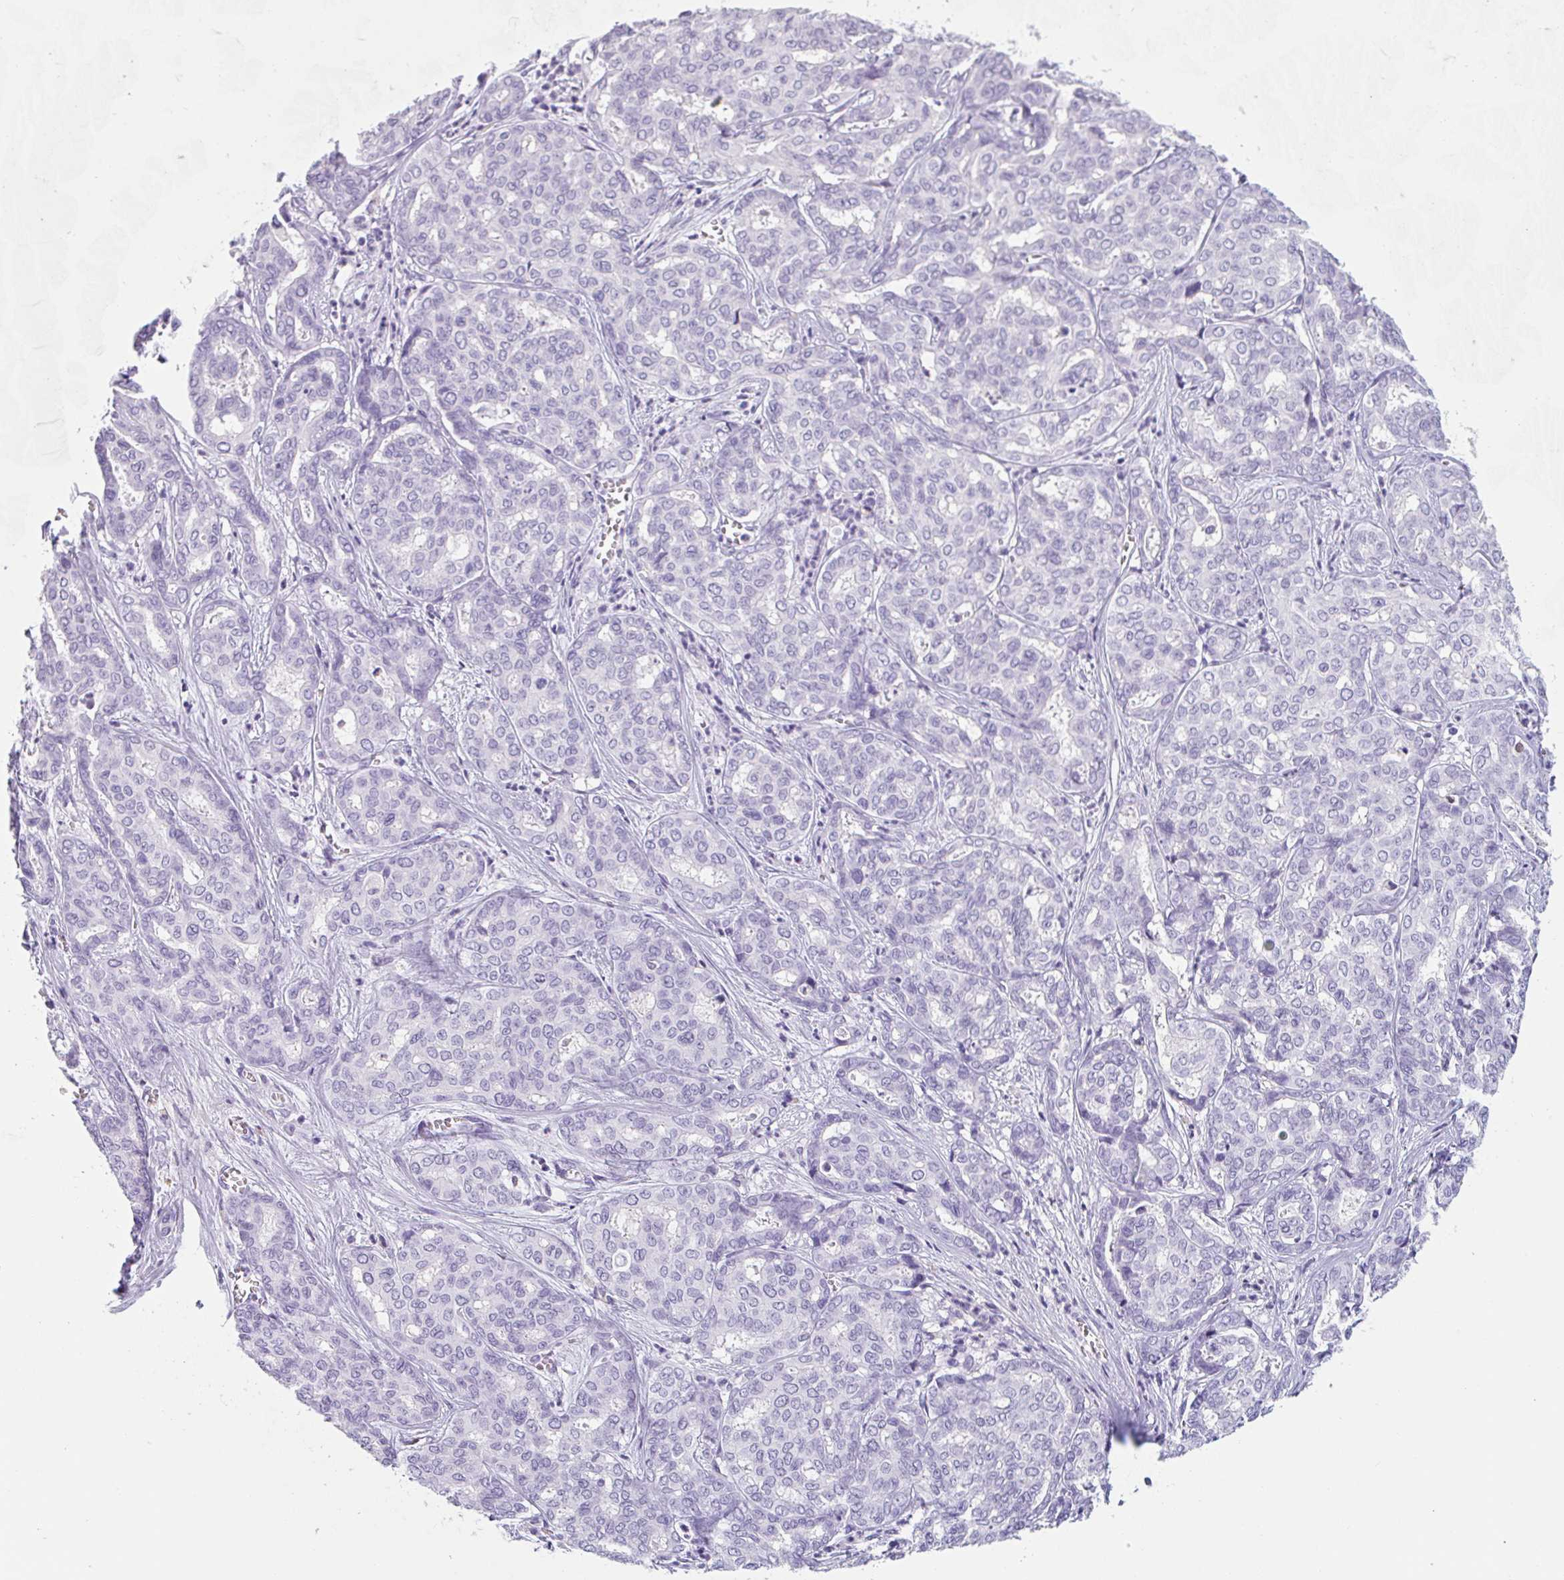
{"staining": {"intensity": "negative", "quantity": "none", "location": "none"}, "tissue": "liver cancer", "cell_type": "Tumor cells", "image_type": "cancer", "snomed": [{"axis": "morphology", "description": "Cholangiocarcinoma"}, {"axis": "topography", "description": "Liver"}], "caption": "IHC micrograph of human liver cancer (cholangiocarcinoma) stained for a protein (brown), which shows no staining in tumor cells.", "gene": "EMC4", "patient": {"sex": "female", "age": 64}}